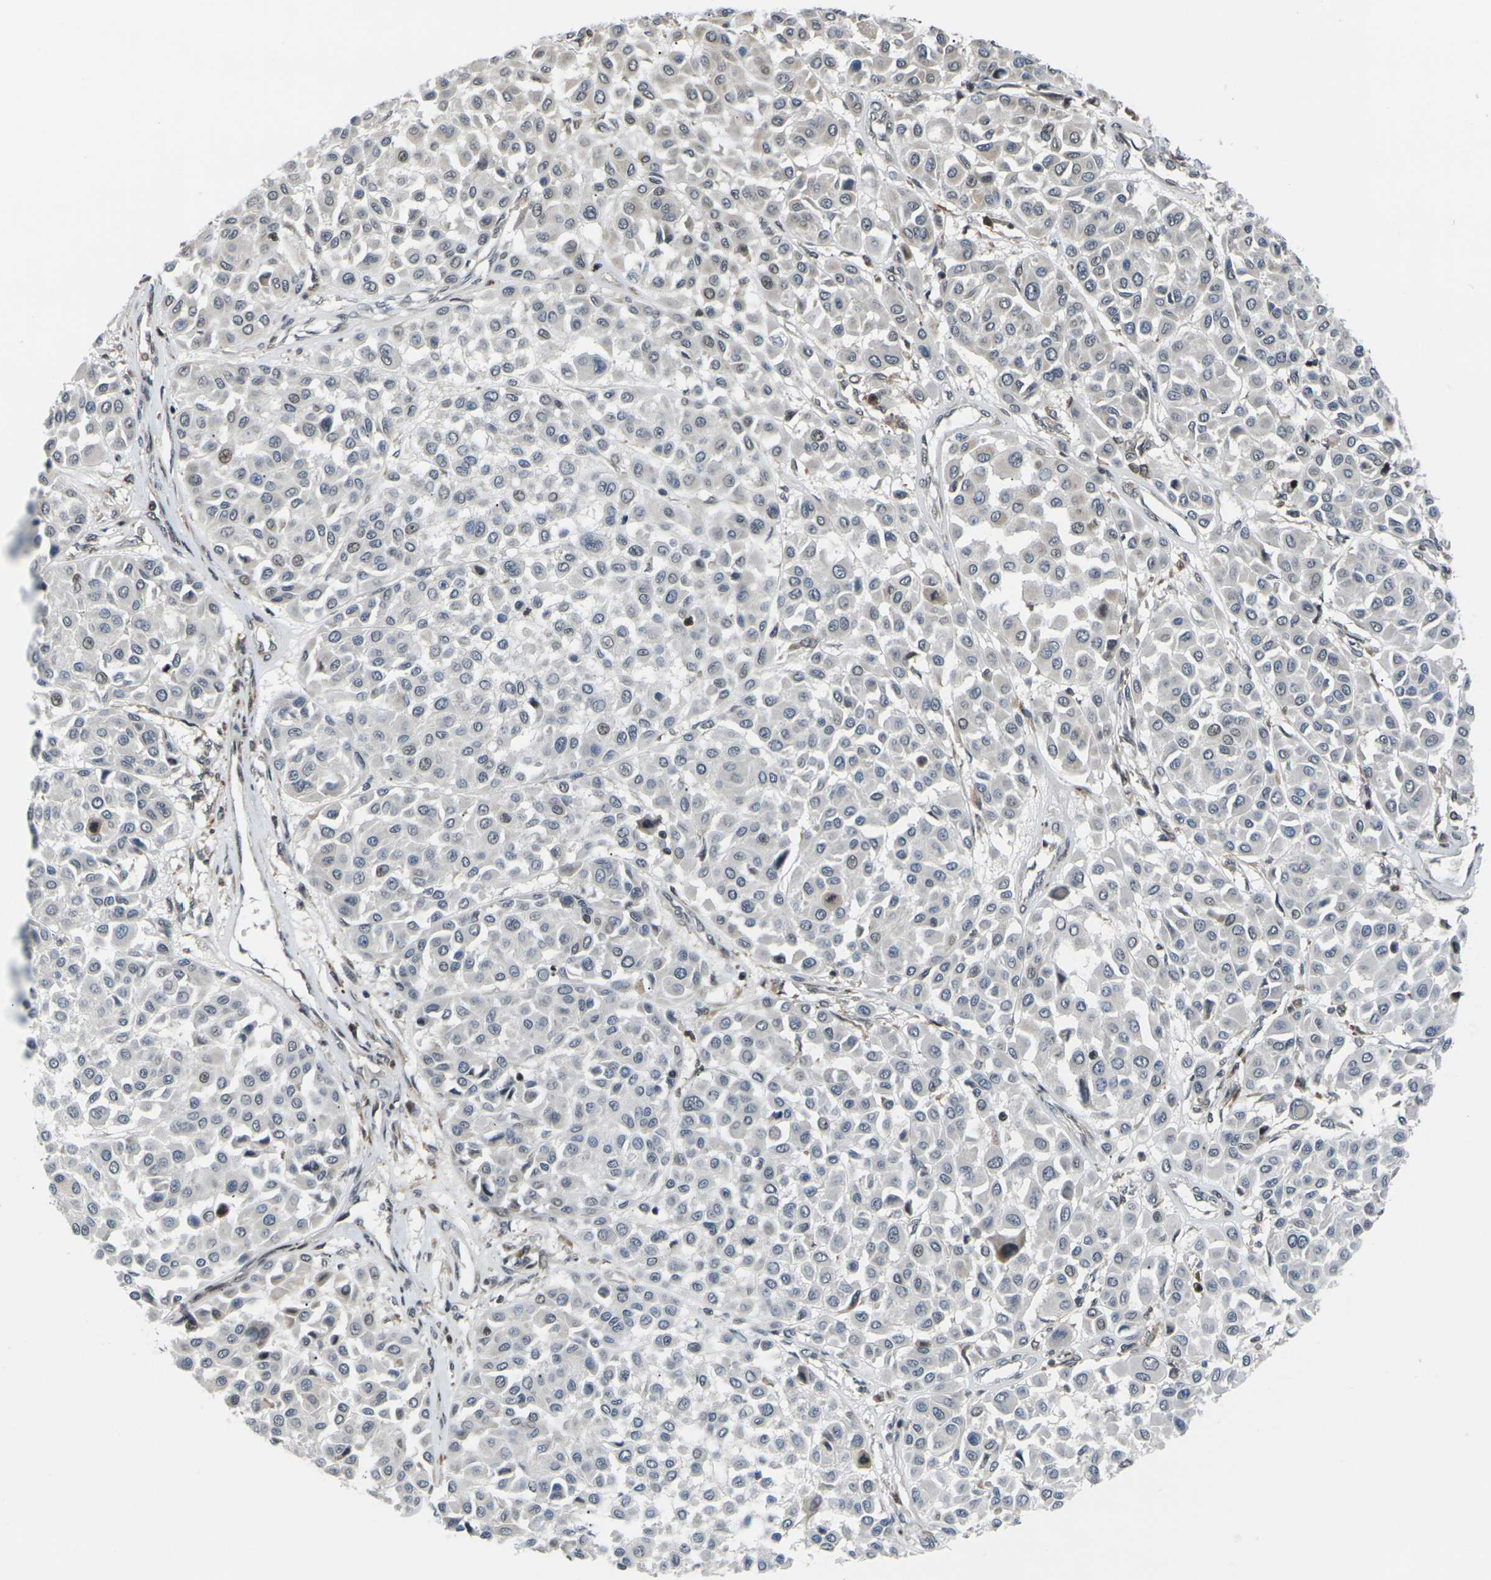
{"staining": {"intensity": "negative", "quantity": "none", "location": "none"}, "tissue": "melanoma", "cell_type": "Tumor cells", "image_type": "cancer", "snomed": [{"axis": "morphology", "description": "Malignant melanoma, Metastatic site"}, {"axis": "topography", "description": "Soft tissue"}], "caption": "Tumor cells show no significant protein staining in malignant melanoma (metastatic site). Brightfield microscopy of immunohistochemistry stained with DAB (3,3'-diaminobenzidine) (brown) and hematoxylin (blue), captured at high magnification.", "gene": "RPS6KA3", "patient": {"sex": "male", "age": 41}}